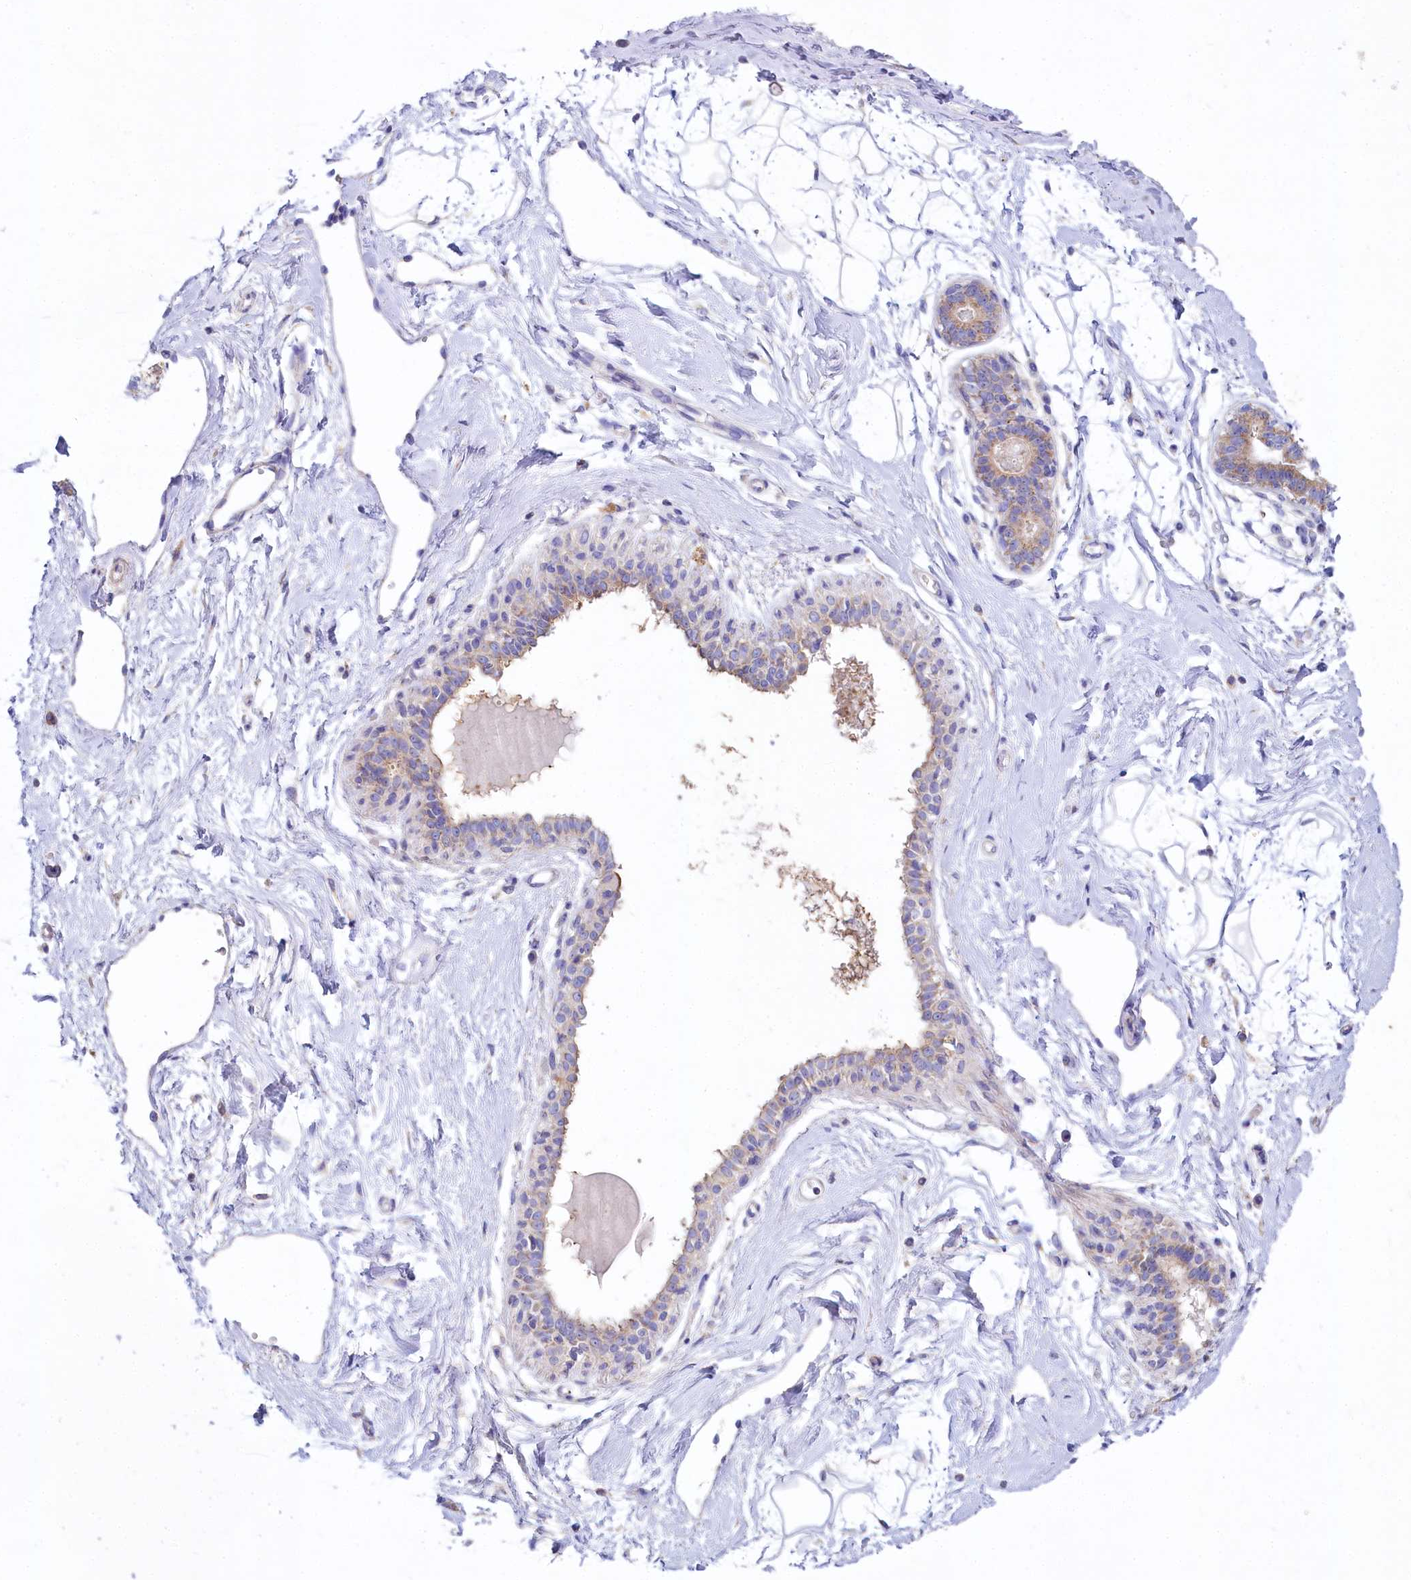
{"staining": {"intensity": "negative", "quantity": "none", "location": "none"}, "tissue": "breast", "cell_type": "Adipocytes", "image_type": "normal", "snomed": [{"axis": "morphology", "description": "Normal tissue, NOS"}, {"axis": "topography", "description": "Breast"}], "caption": "This is an IHC micrograph of normal human breast. There is no positivity in adipocytes.", "gene": "VPS26B", "patient": {"sex": "female", "age": 45}}